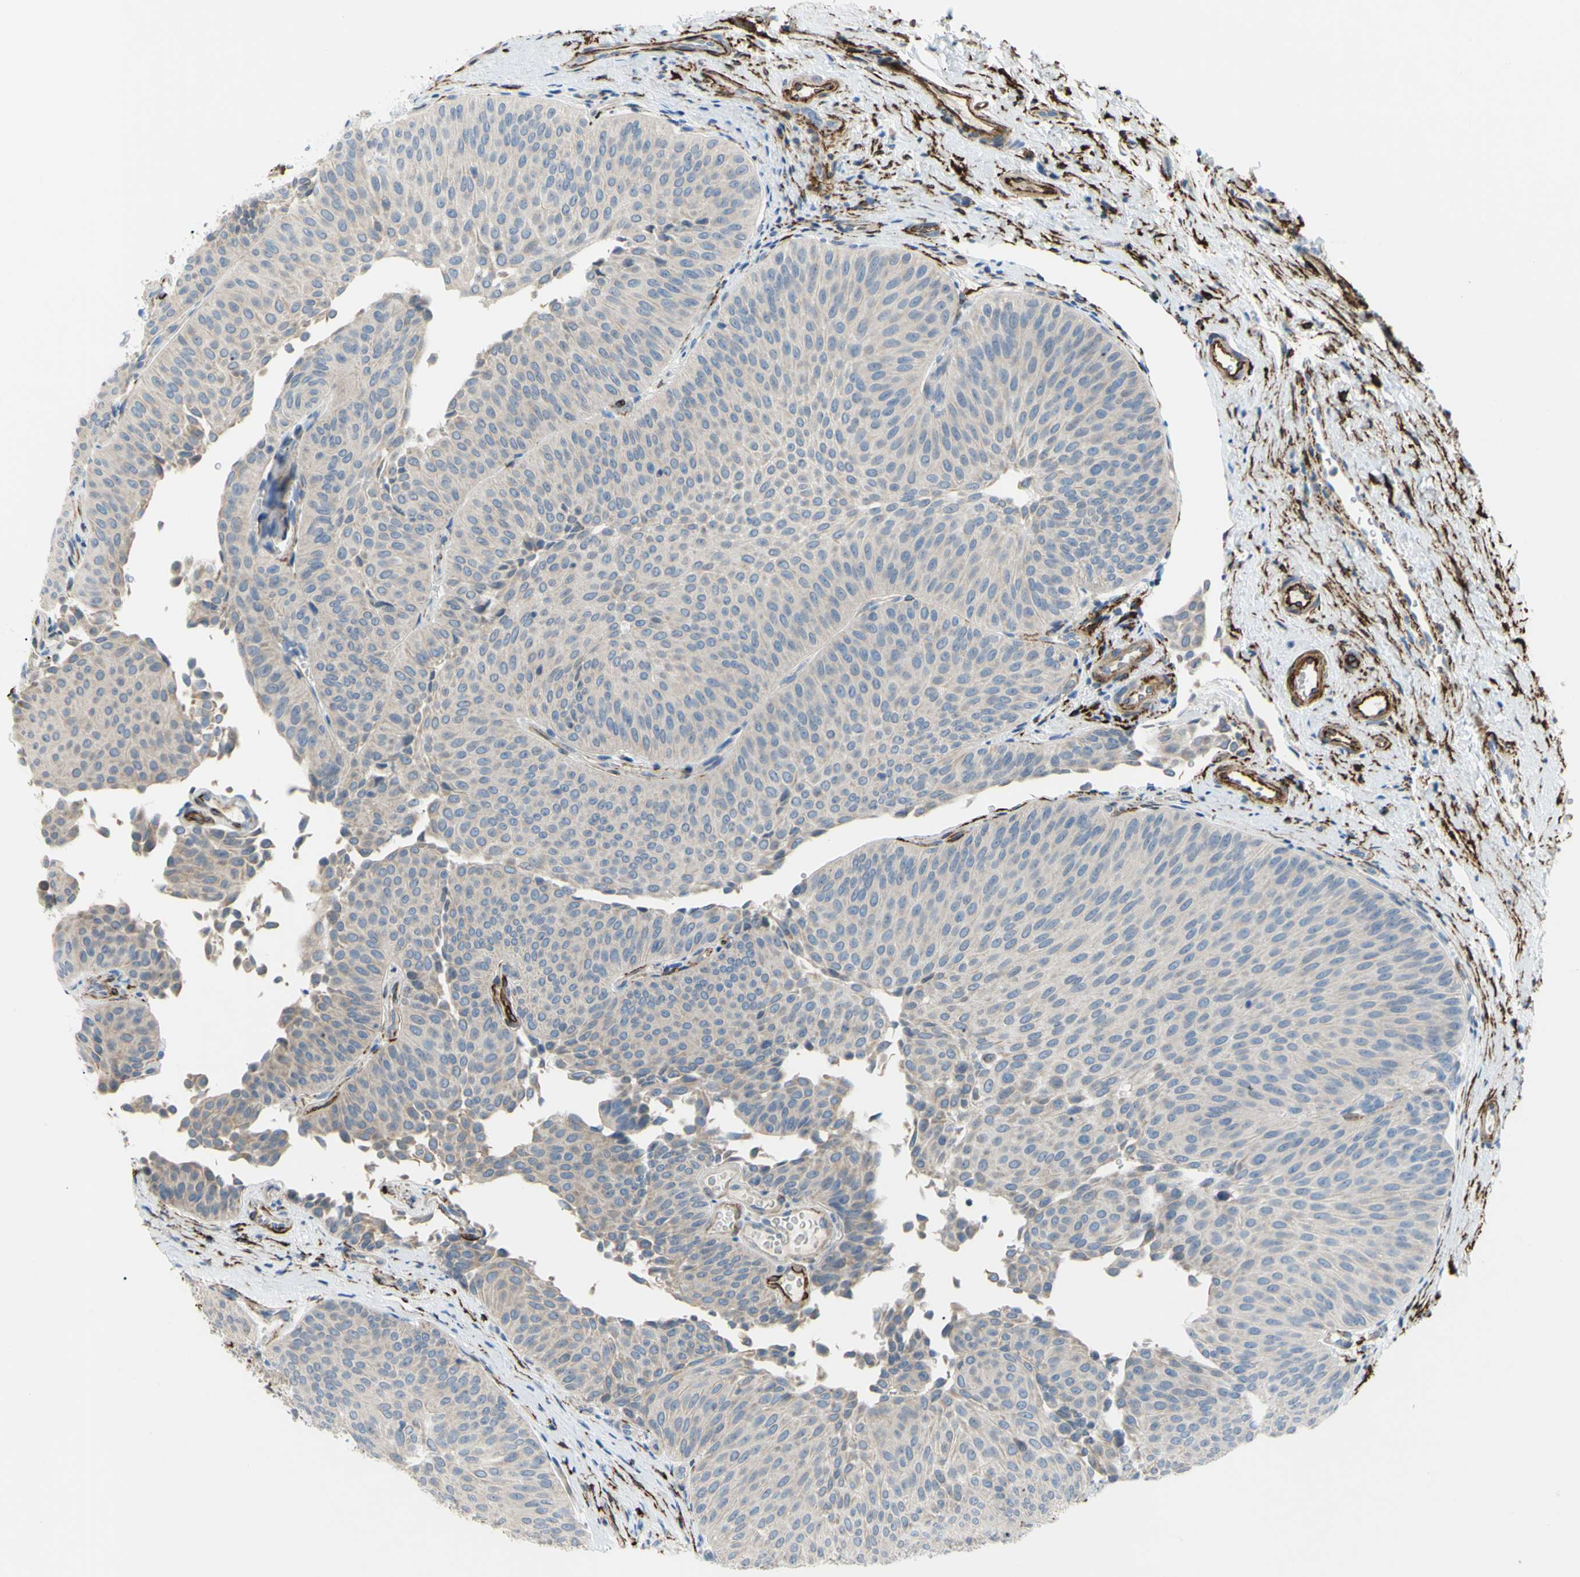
{"staining": {"intensity": "negative", "quantity": "none", "location": "none"}, "tissue": "urothelial cancer", "cell_type": "Tumor cells", "image_type": "cancer", "snomed": [{"axis": "morphology", "description": "Urothelial carcinoma, Low grade"}, {"axis": "topography", "description": "Urinary bladder"}], "caption": "This is a image of IHC staining of urothelial cancer, which shows no positivity in tumor cells.", "gene": "PRRG2", "patient": {"sex": "female", "age": 60}}